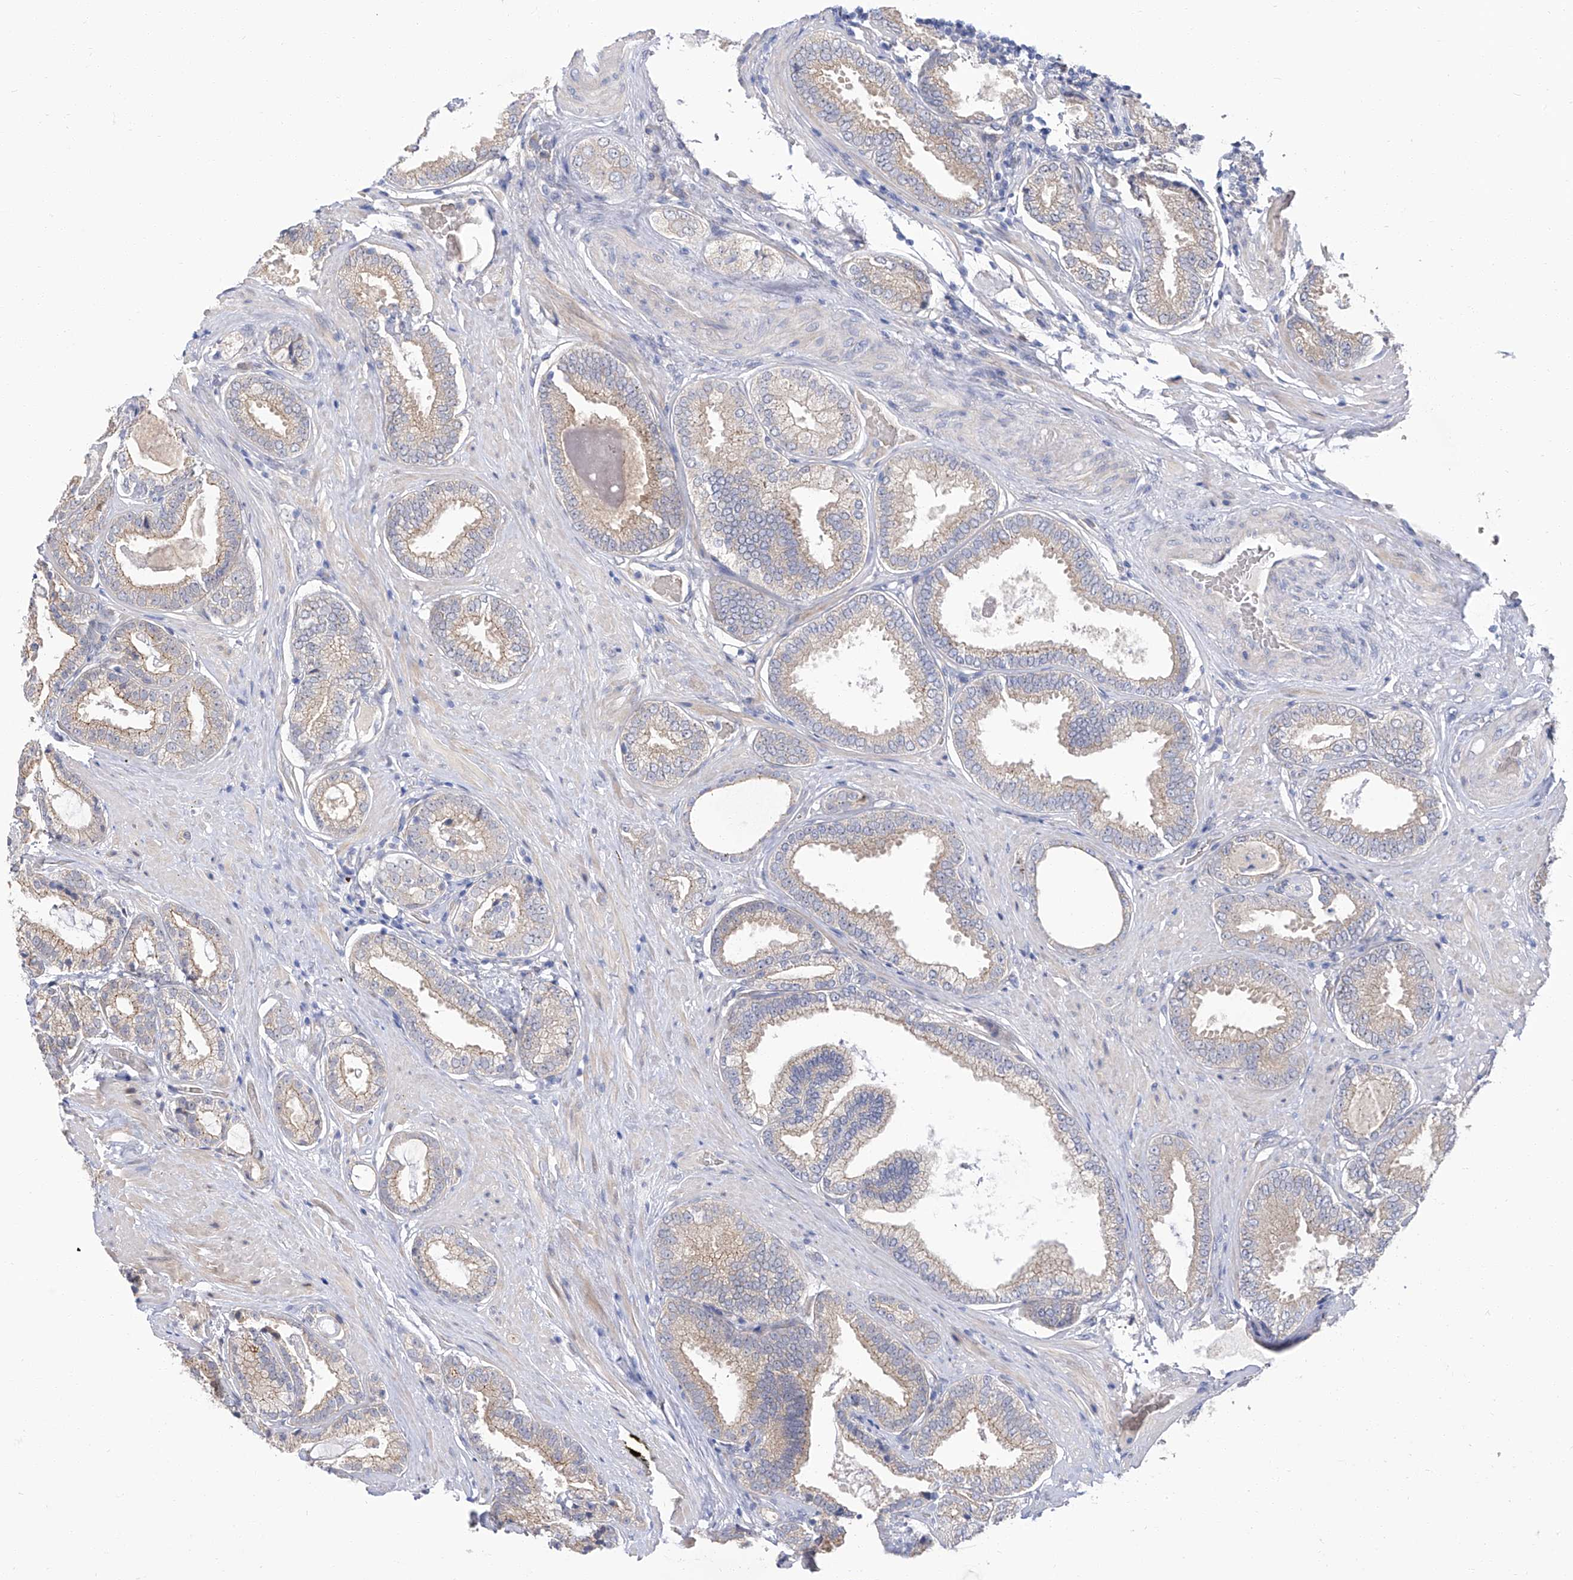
{"staining": {"intensity": "weak", "quantity": "25%-75%", "location": "cytoplasmic/membranous"}, "tissue": "prostate cancer", "cell_type": "Tumor cells", "image_type": "cancer", "snomed": [{"axis": "morphology", "description": "Adenocarcinoma, Low grade"}, {"axis": "topography", "description": "Prostate"}], "caption": "Prostate low-grade adenocarcinoma stained with a protein marker displays weak staining in tumor cells.", "gene": "PARD3", "patient": {"sex": "male", "age": 71}}